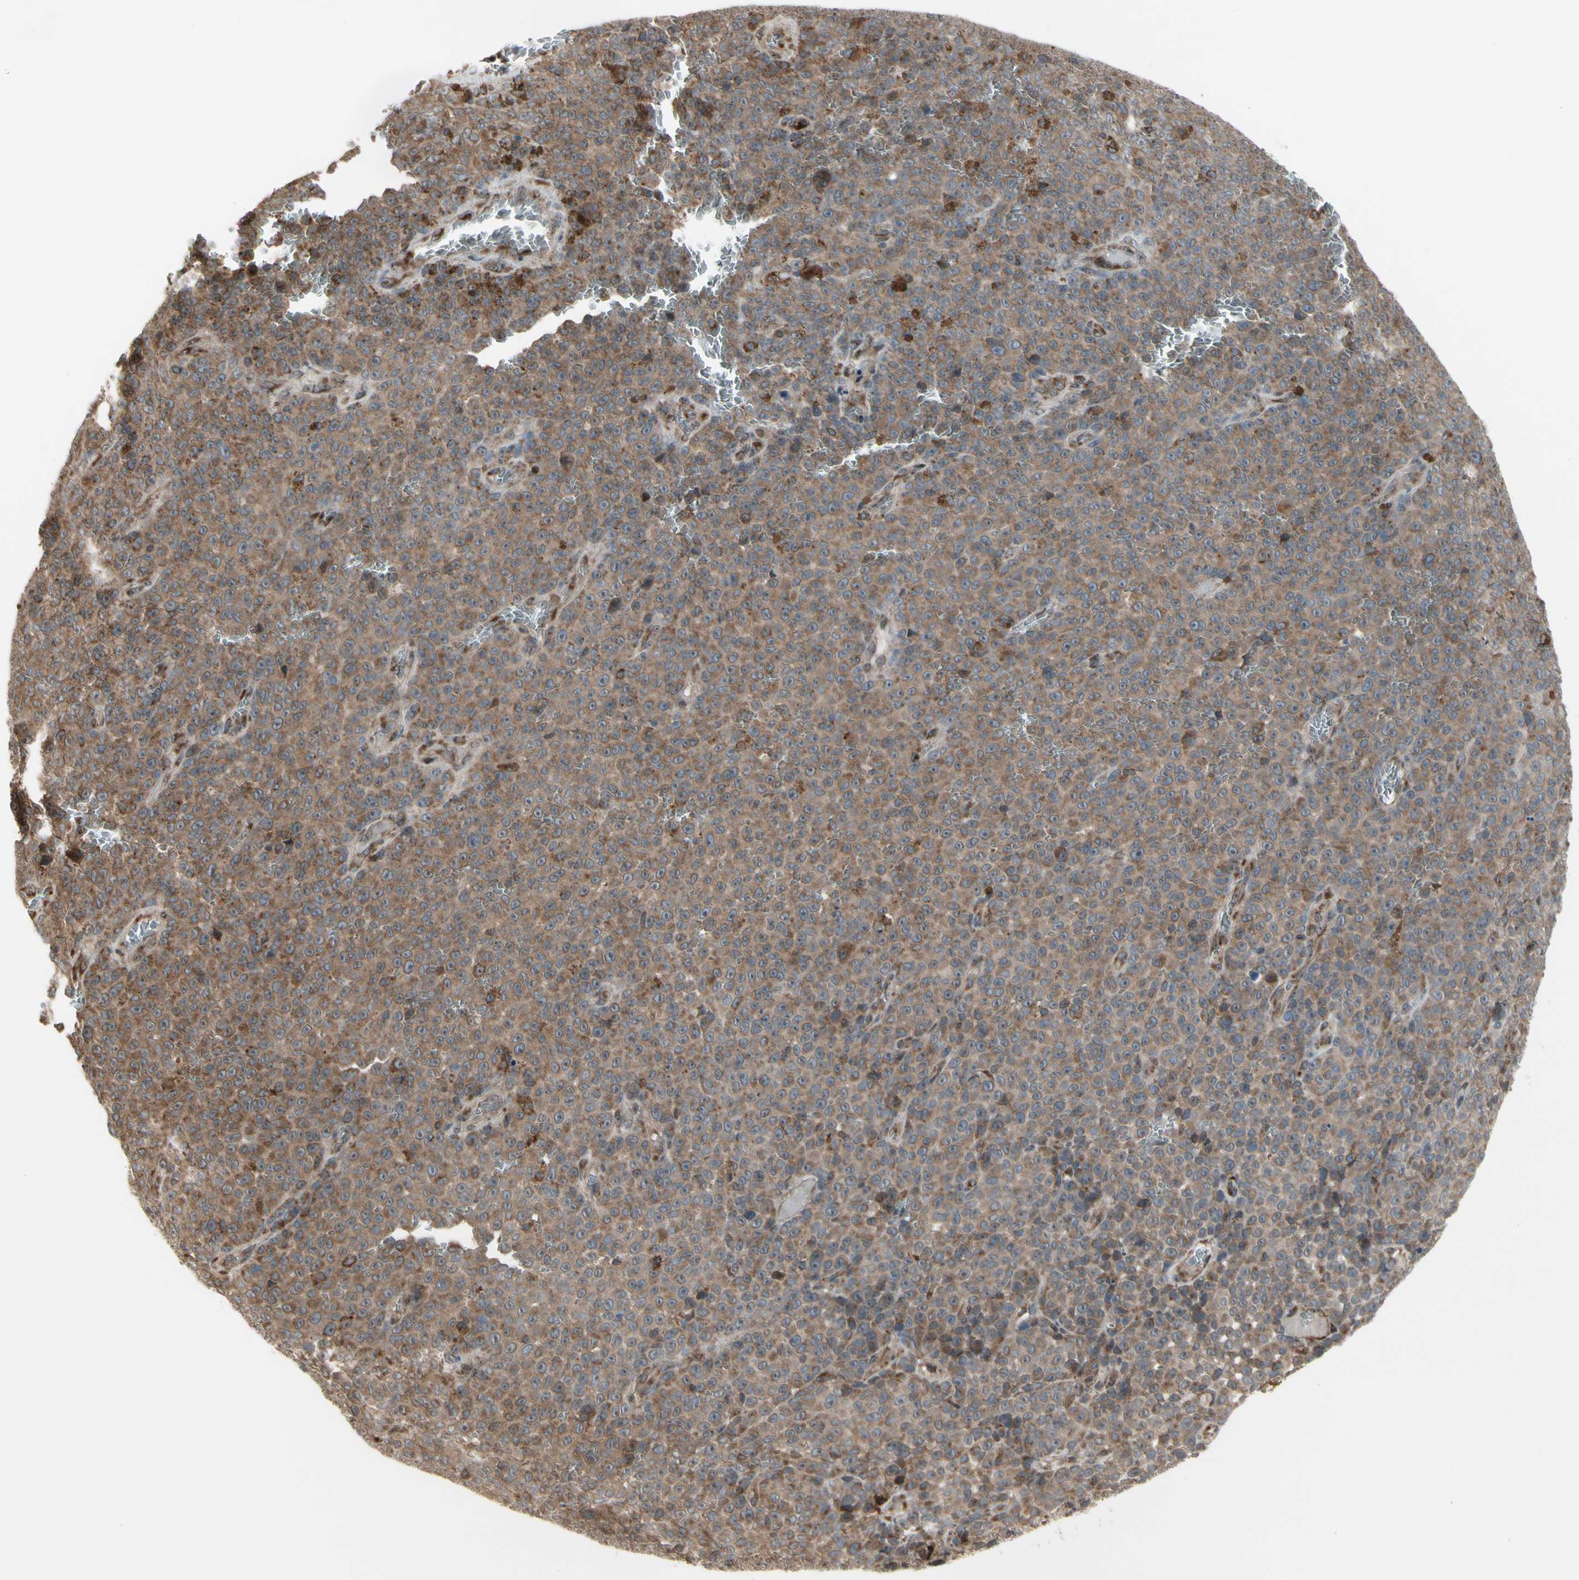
{"staining": {"intensity": "moderate", "quantity": ">75%", "location": "cytoplasmic/membranous"}, "tissue": "melanoma", "cell_type": "Tumor cells", "image_type": "cancer", "snomed": [{"axis": "morphology", "description": "Malignant melanoma, NOS"}, {"axis": "topography", "description": "Skin"}], "caption": "Approximately >75% of tumor cells in human malignant melanoma exhibit moderate cytoplasmic/membranous protein positivity as visualized by brown immunohistochemical staining.", "gene": "SLC39A9", "patient": {"sex": "female", "age": 82}}